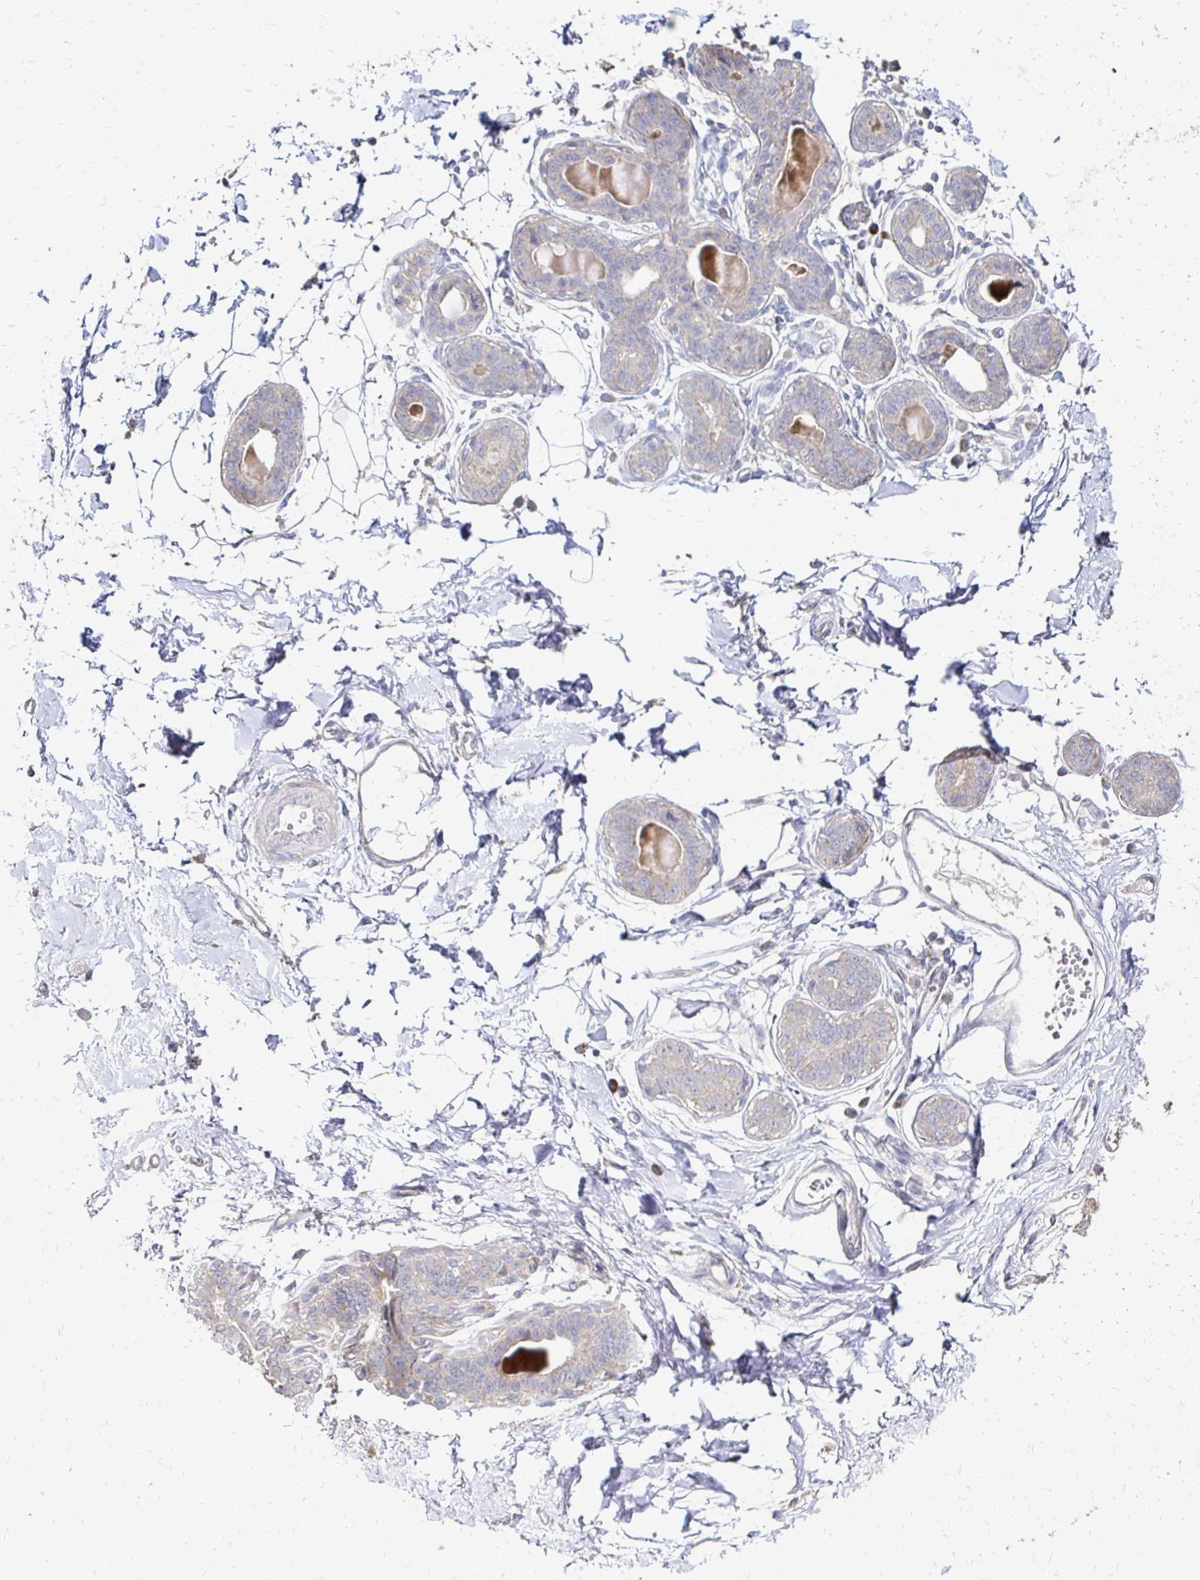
{"staining": {"intensity": "negative", "quantity": "none", "location": "none"}, "tissue": "breast", "cell_type": "Adipocytes", "image_type": "normal", "snomed": [{"axis": "morphology", "description": "Normal tissue, NOS"}, {"axis": "topography", "description": "Breast"}], "caption": "Micrograph shows no protein expression in adipocytes of unremarkable breast. The staining is performed using DAB (3,3'-diaminobenzidine) brown chromogen with nuclei counter-stained in using hematoxylin.", "gene": "ZNF727", "patient": {"sex": "female", "age": 45}}